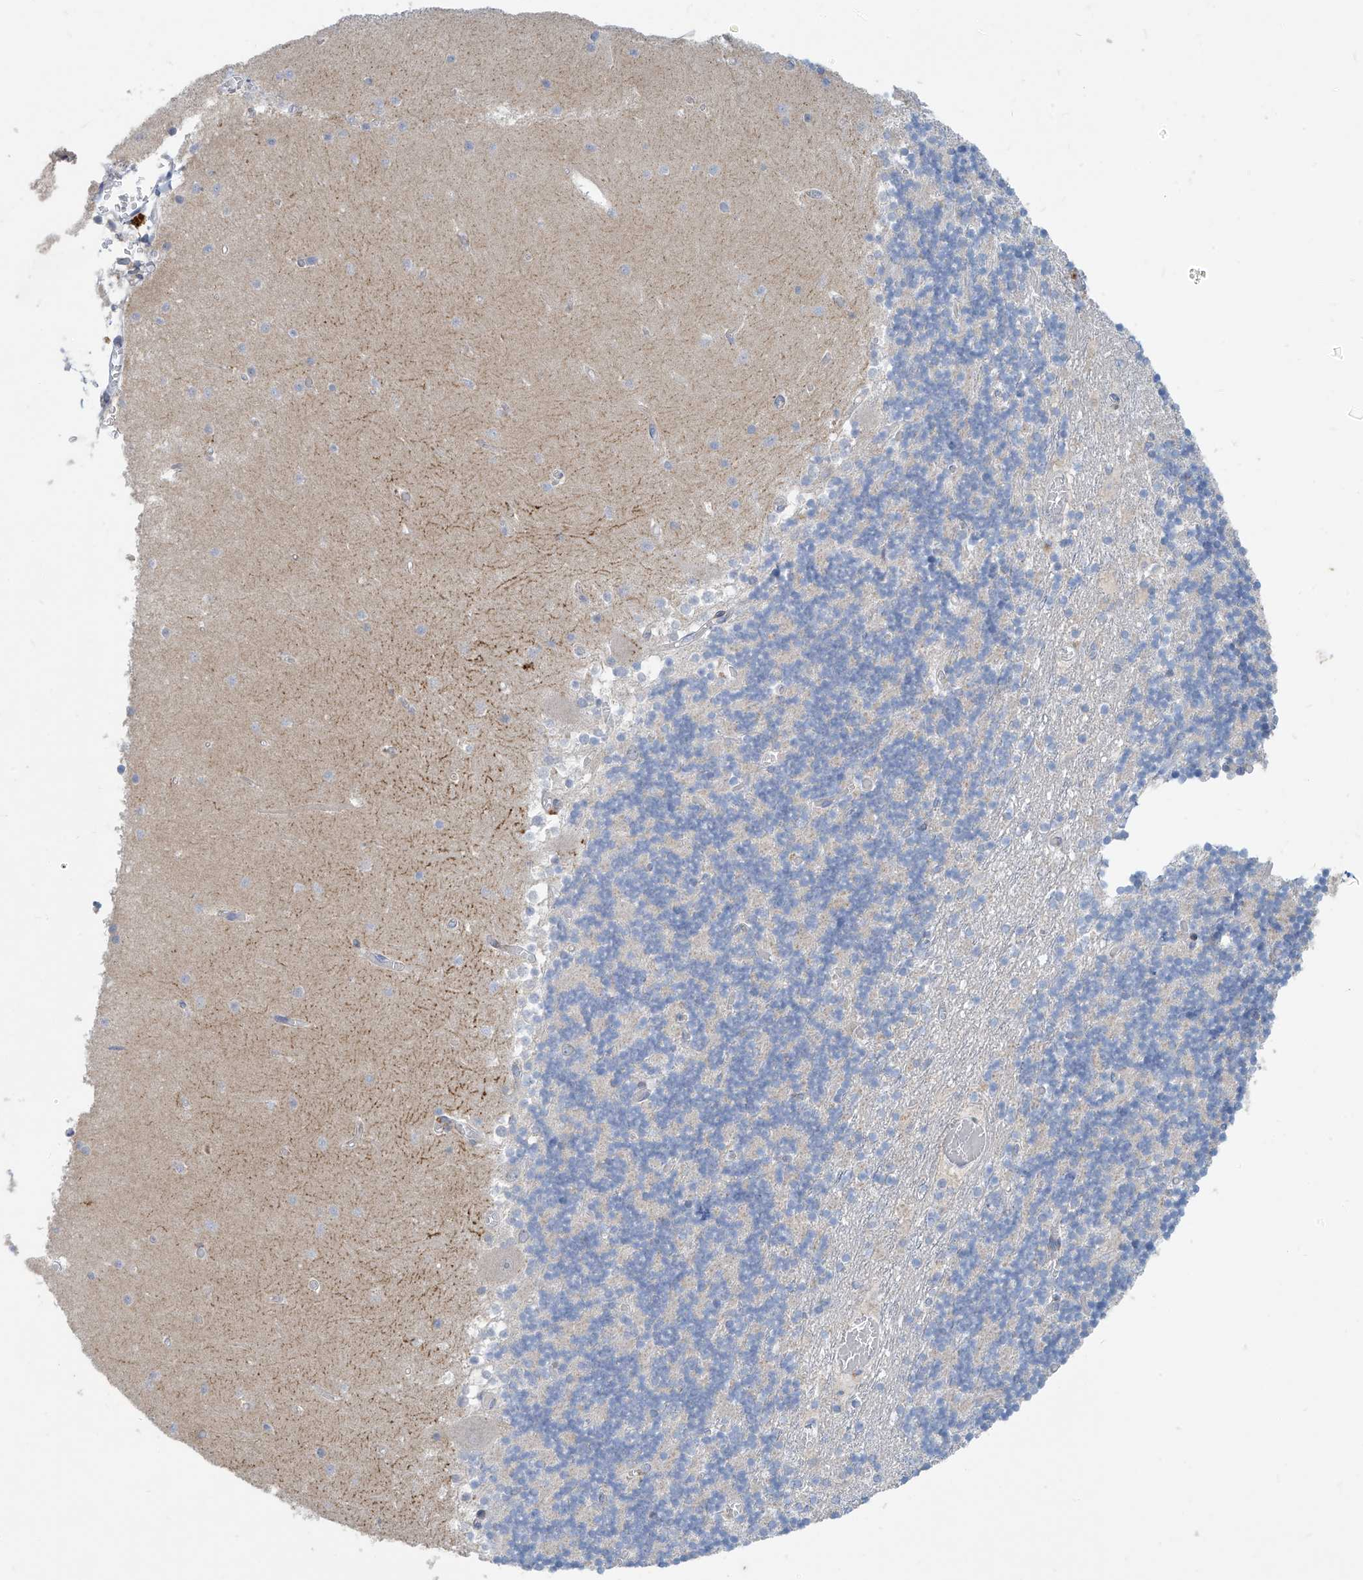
{"staining": {"intensity": "negative", "quantity": "none", "location": "none"}, "tissue": "cerebellum", "cell_type": "Cells in granular layer", "image_type": "normal", "snomed": [{"axis": "morphology", "description": "Normal tissue, NOS"}, {"axis": "topography", "description": "Cerebellum"}], "caption": "This is an IHC micrograph of normal cerebellum. There is no expression in cells in granular layer.", "gene": "KRTAP25", "patient": {"sex": "female", "age": 28}}